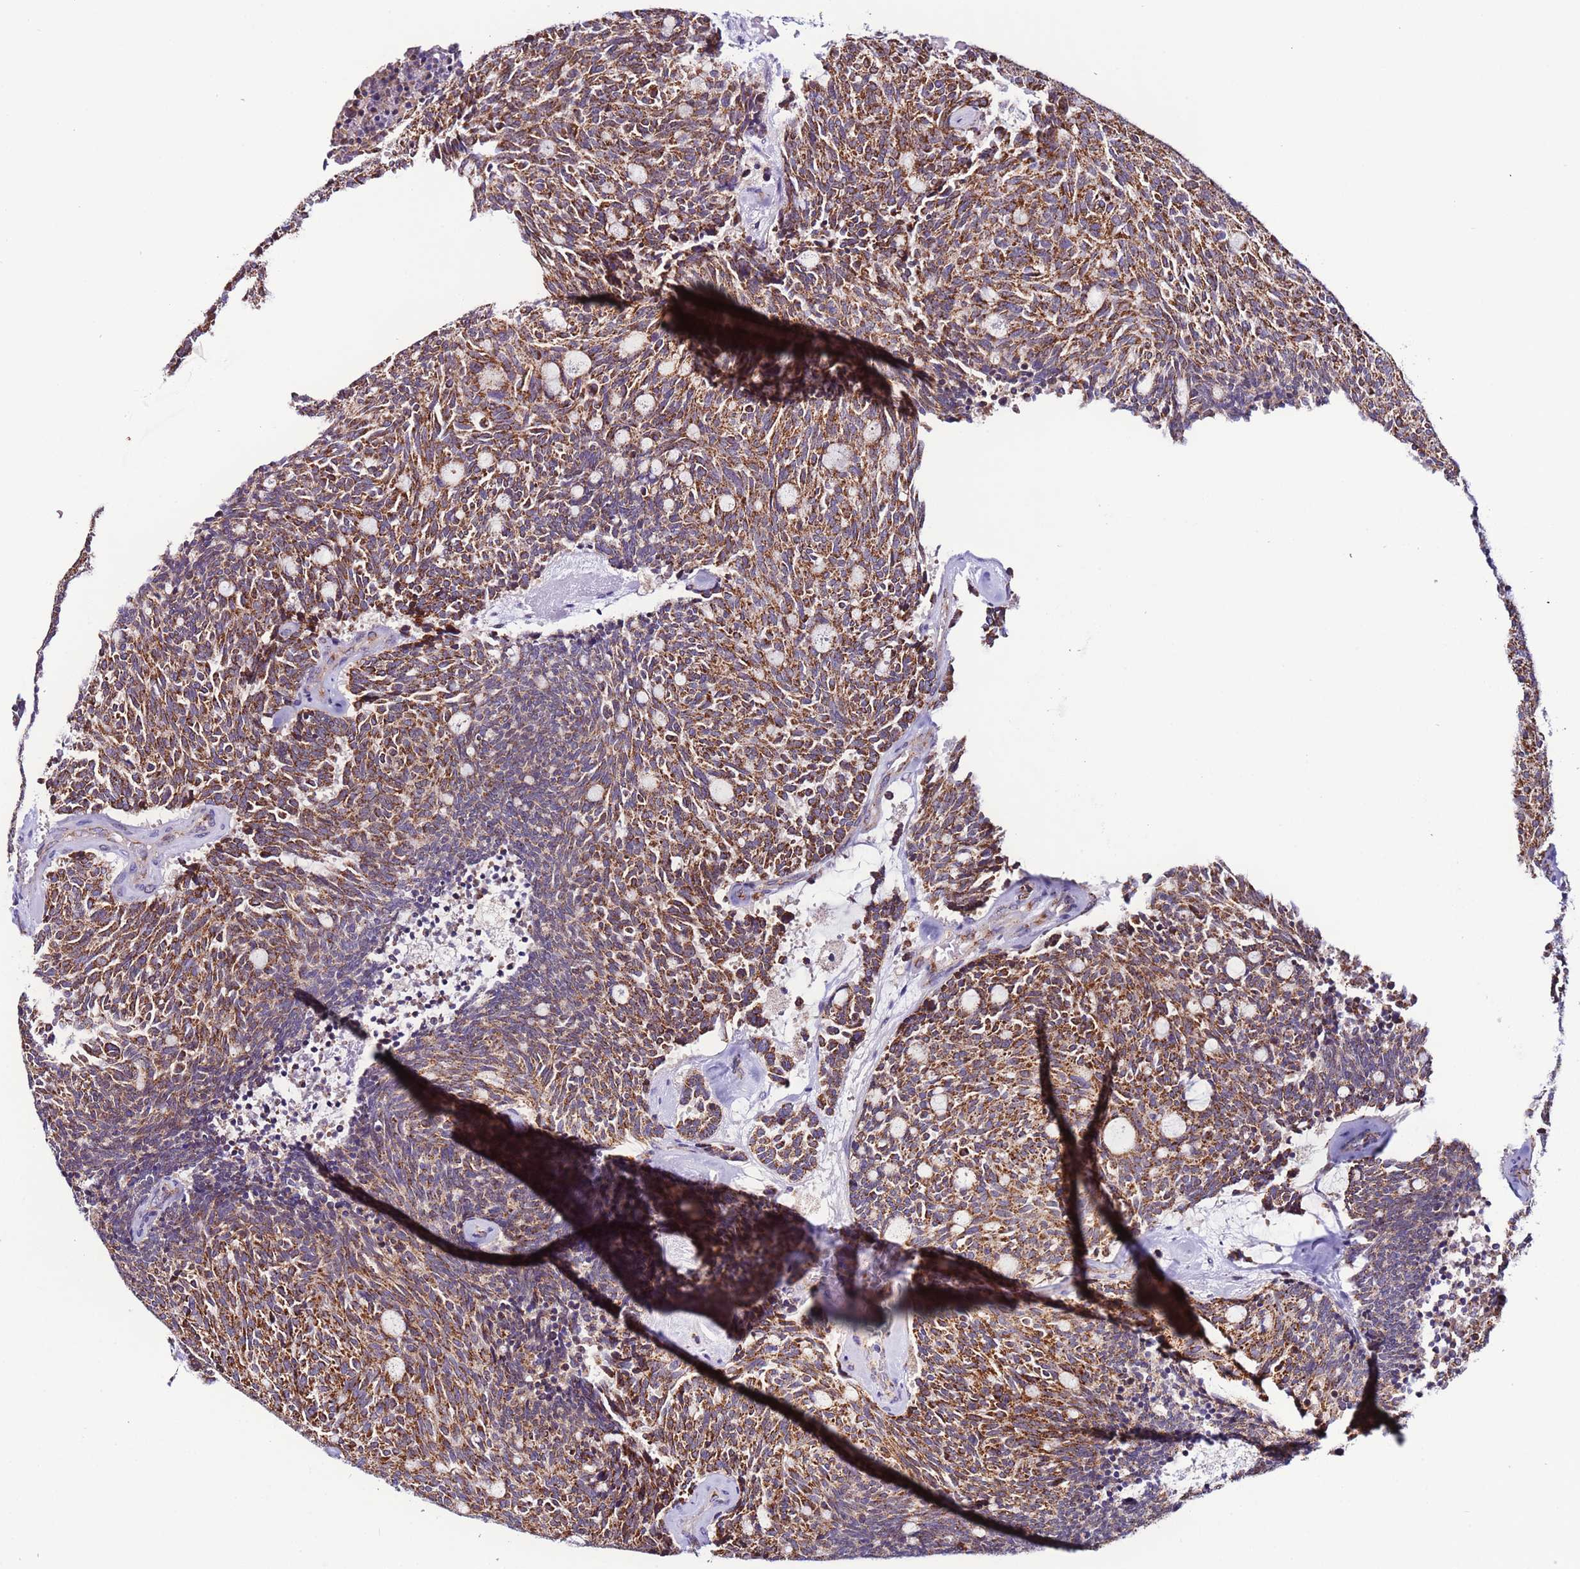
{"staining": {"intensity": "strong", "quantity": ">75%", "location": "cytoplasmic/membranous"}, "tissue": "carcinoid", "cell_type": "Tumor cells", "image_type": "cancer", "snomed": [{"axis": "morphology", "description": "Carcinoid, malignant, NOS"}, {"axis": "topography", "description": "Pancreas"}], "caption": "This is a micrograph of IHC staining of carcinoid, which shows strong expression in the cytoplasmic/membranous of tumor cells.", "gene": "UEVLD", "patient": {"sex": "female", "age": 54}}